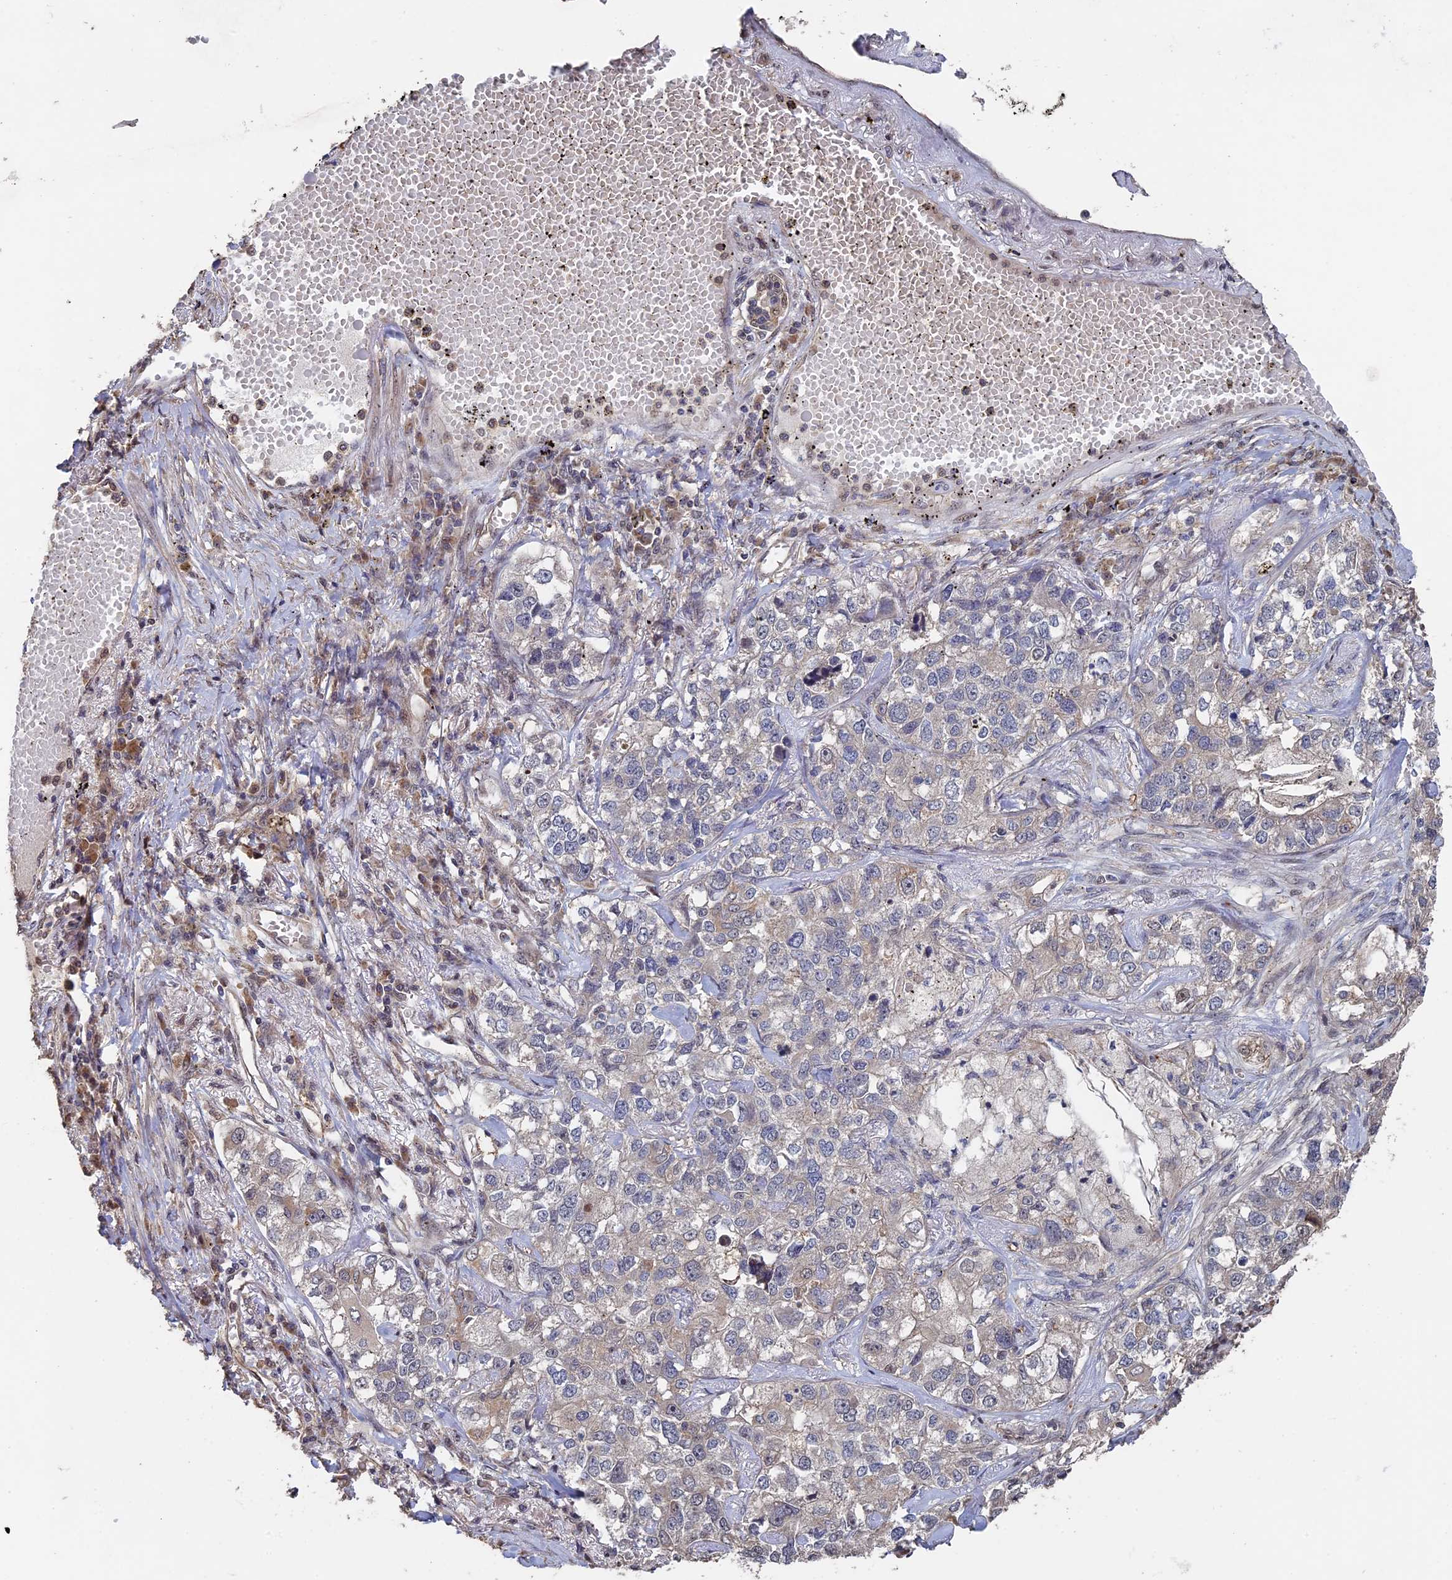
{"staining": {"intensity": "negative", "quantity": "none", "location": "none"}, "tissue": "lung cancer", "cell_type": "Tumor cells", "image_type": "cancer", "snomed": [{"axis": "morphology", "description": "Adenocarcinoma, NOS"}, {"axis": "topography", "description": "Lung"}], "caption": "Immunohistochemistry (IHC) photomicrograph of neoplastic tissue: lung cancer stained with DAB exhibits no significant protein positivity in tumor cells. The staining was performed using DAB to visualize the protein expression in brown, while the nuclei were stained in blue with hematoxylin (Magnification: 20x).", "gene": "KIAA1328", "patient": {"sex": "male", "age": 49}}